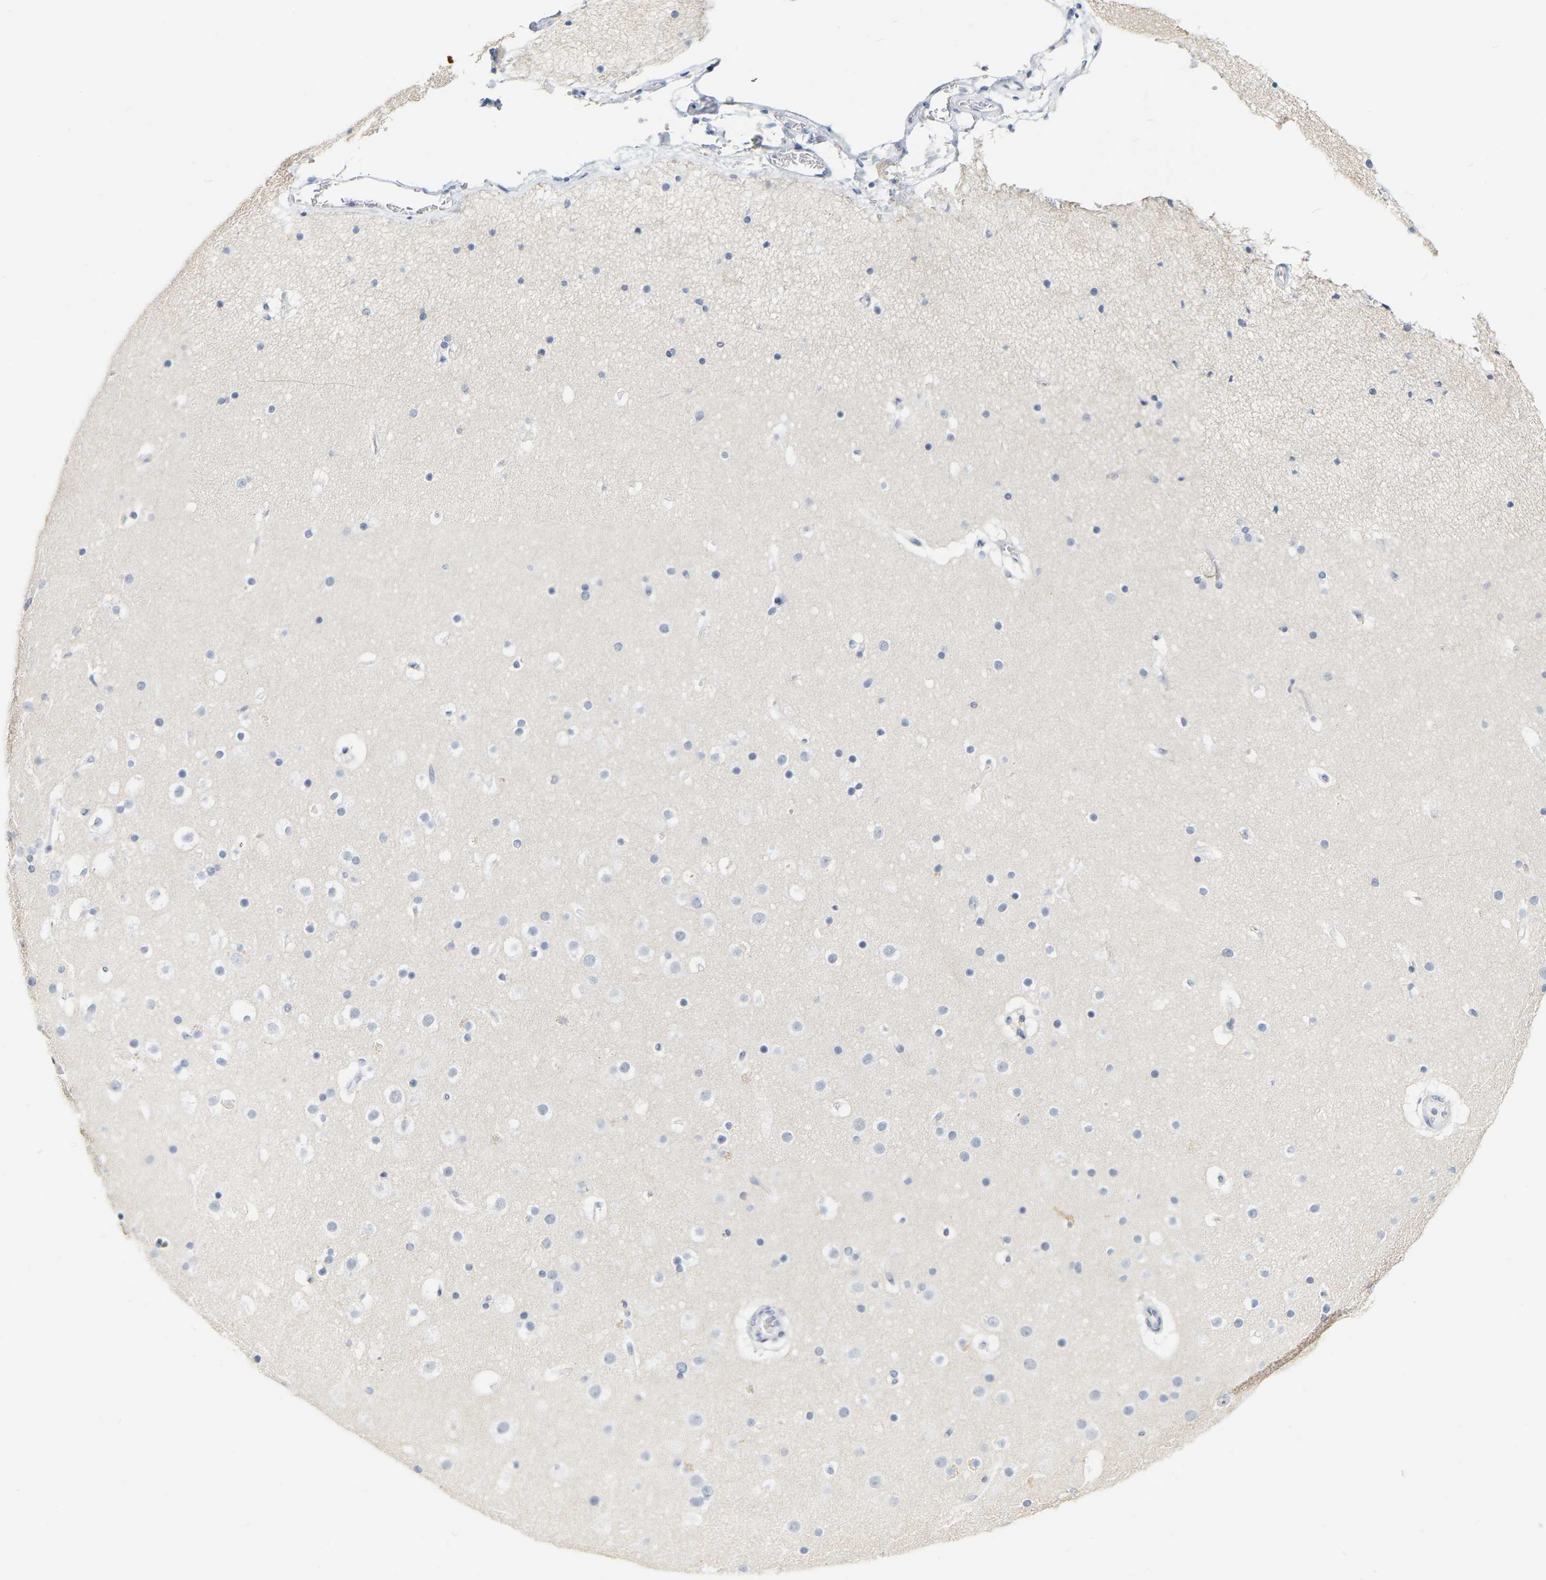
{"staining": {"intensity": "negative", "quantity": "none", "location": "none"}, "tissue": "cerebral cortex", "cell_type": "Endothelial cells", "image_type": "normal", "snomed": [{"axis": "morphology", "description": "Normal tissue, NOS"}, {"axis": "topography", "description": "Cerebral cortex"}], "caption": "Endothelial cells show no significant protein expression in normal cerebral cortex. The staining is performed using DAB brown chromogen with nuclei counter-stained in using hematoxylin.", "gene": "KRT76", "patient": {"sex": "male", "age": 57}}